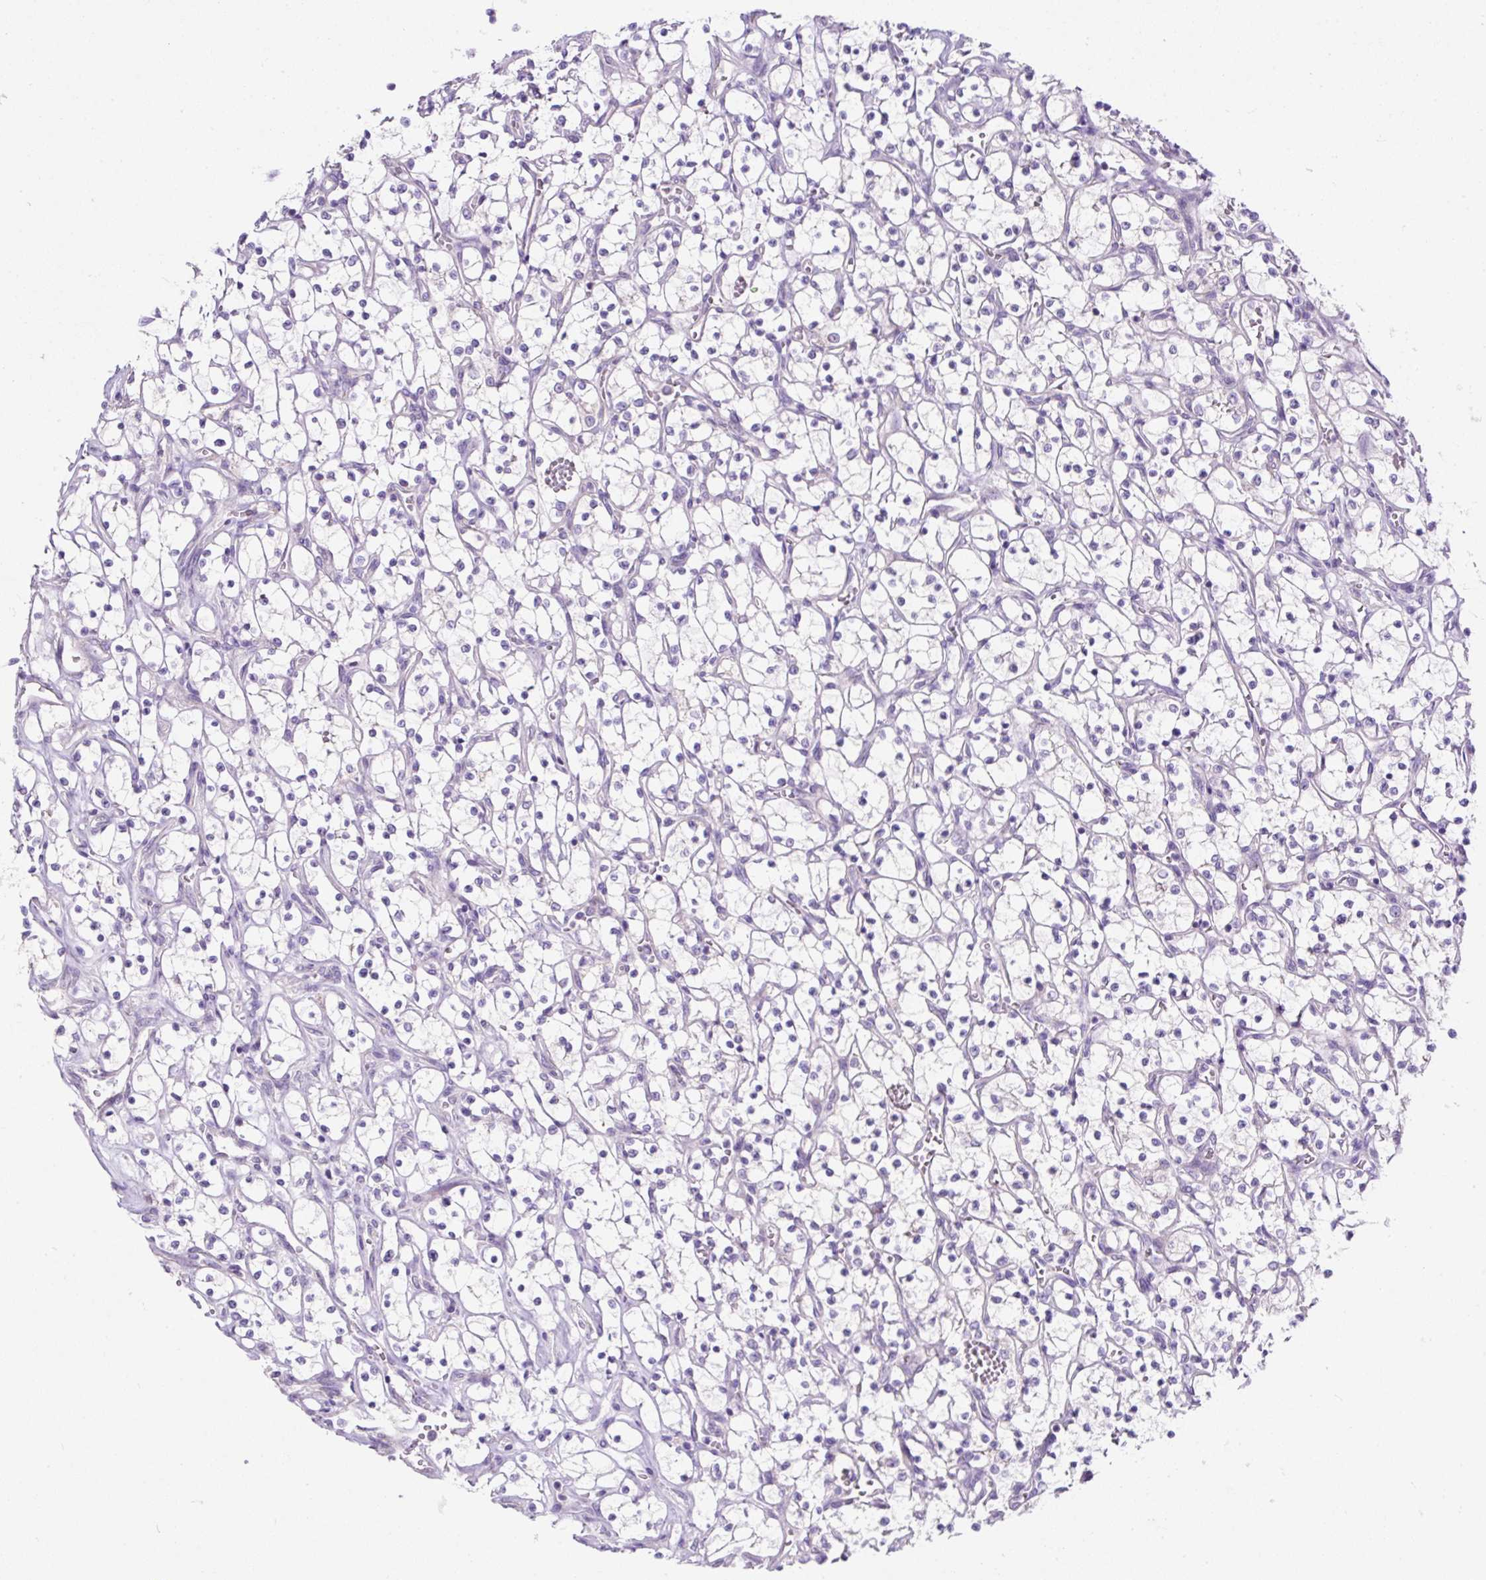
{"staining": {"intensity": "negative", "quantity": "none", "location": "none"}, "tissue": "renal cancer", "cell_type": "Tumor cells", "image_type": "cancer", "snomed": [{"axis": "morphology", "description": "Adenocarcinoma, NOS"}, {"axis": "topography", "description": "Kidney"}], "caption": "Micrograph shows no significant protein staining in tumor cells of adenocarcinoma (renal). (Immunohistochemistry (ihc), brightfield microscopy, high magnification).", "gene": "SUSD5", "patient": {"sex": "female", "age": 69}}